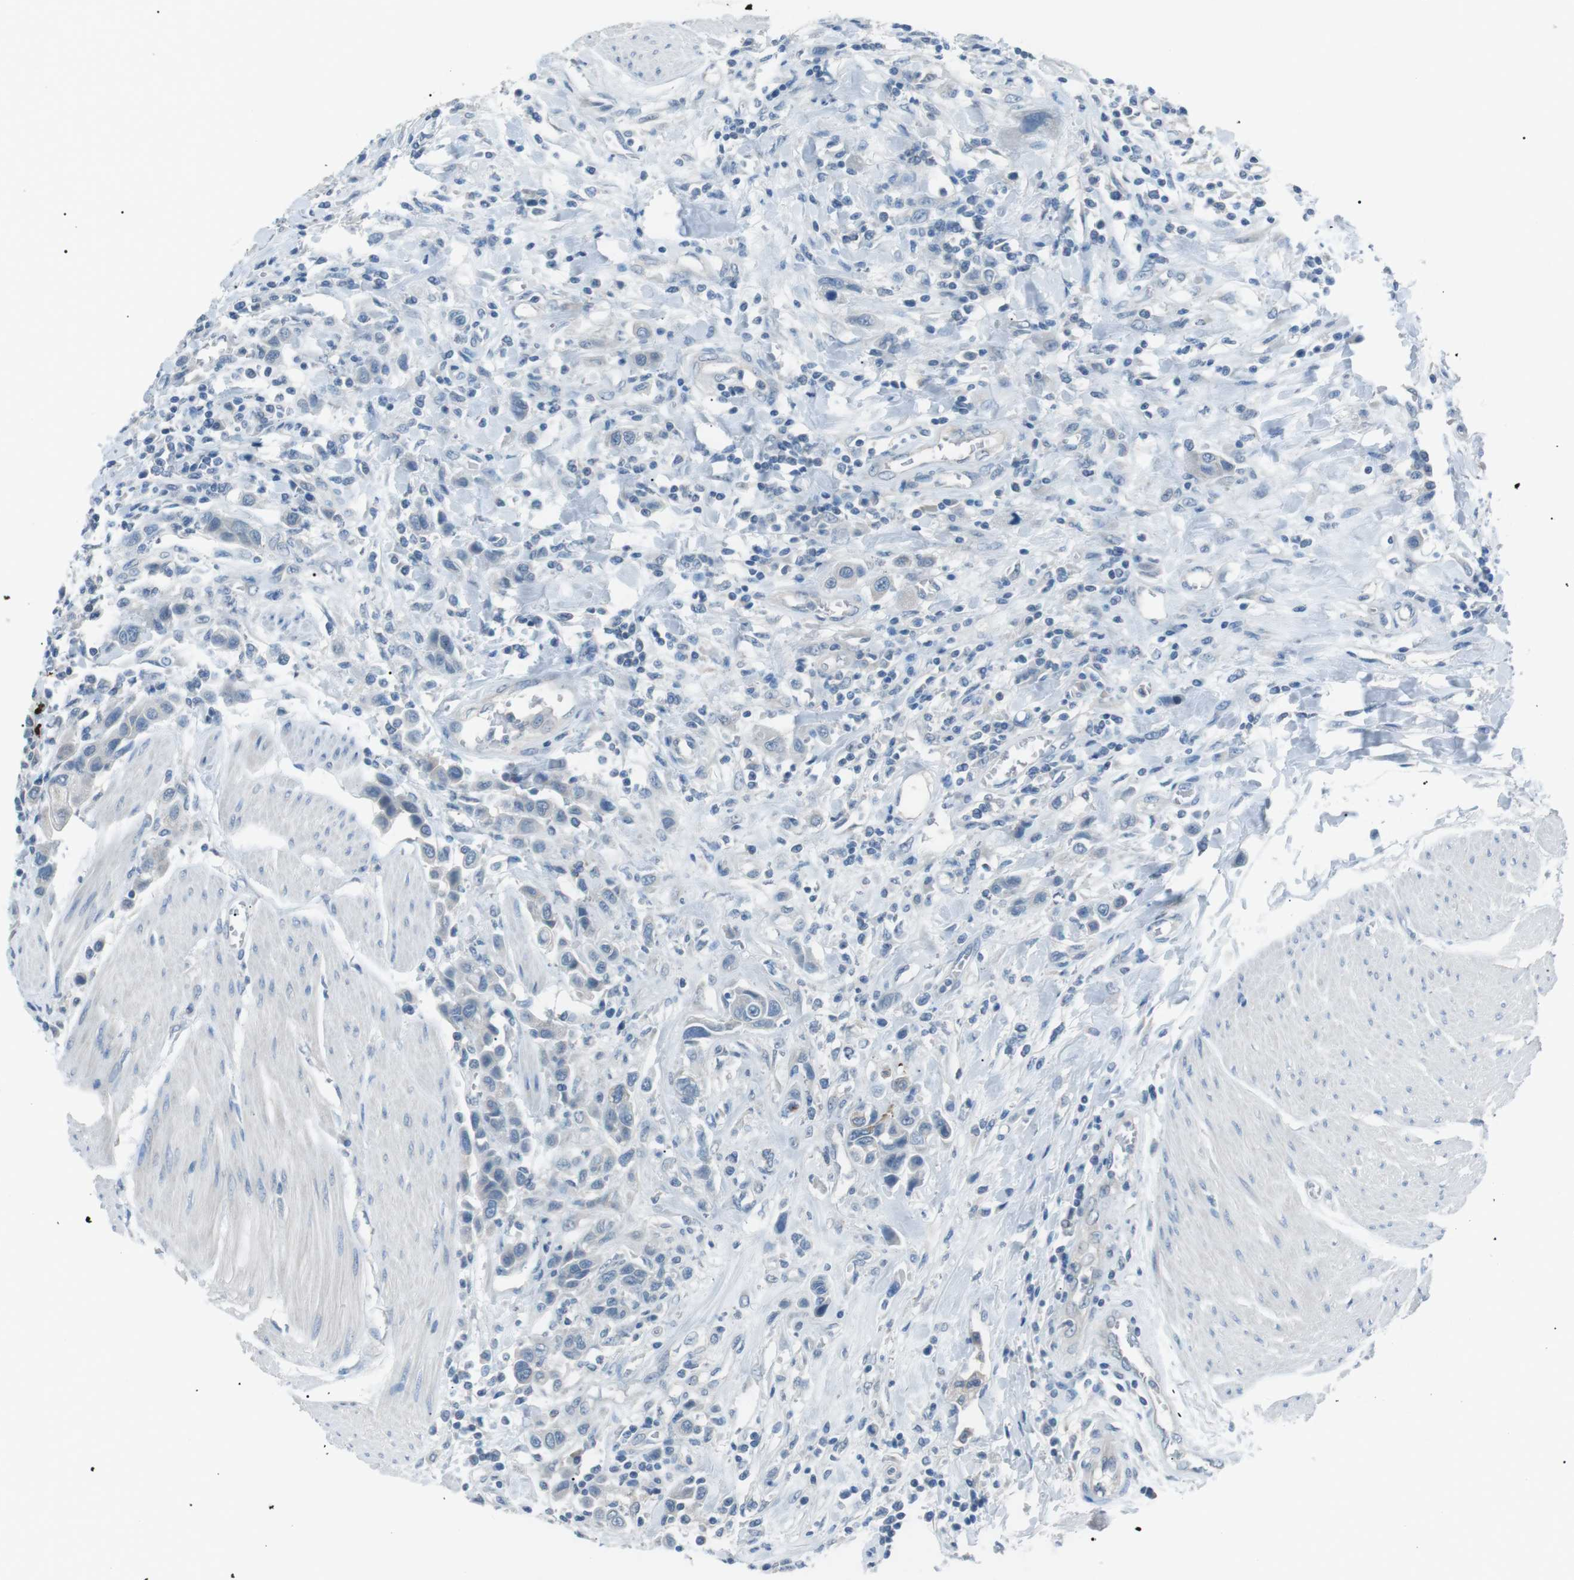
{"staining": {"intensity": "negative", "quantity": "none", "location": "none"}, "tissue": "urothelial cancer", "cell_type": "Tumor cells", "image_type": "cancer", "snomed": [{"axis": "morphology", "description": "Urothelial carcinoma, High grade"}, {"axis": "topography", "description": "Urinary bladder"}], "caption": "IHC micrograph of neoplastic tissue: high-grade urothelial carcinoma stained with DAB (3,3'-diaminobenzidine) displays no significant protein expression in tumor cells.", "gene": "CDH26", "patient": {"sex": "male", "age": 50}}